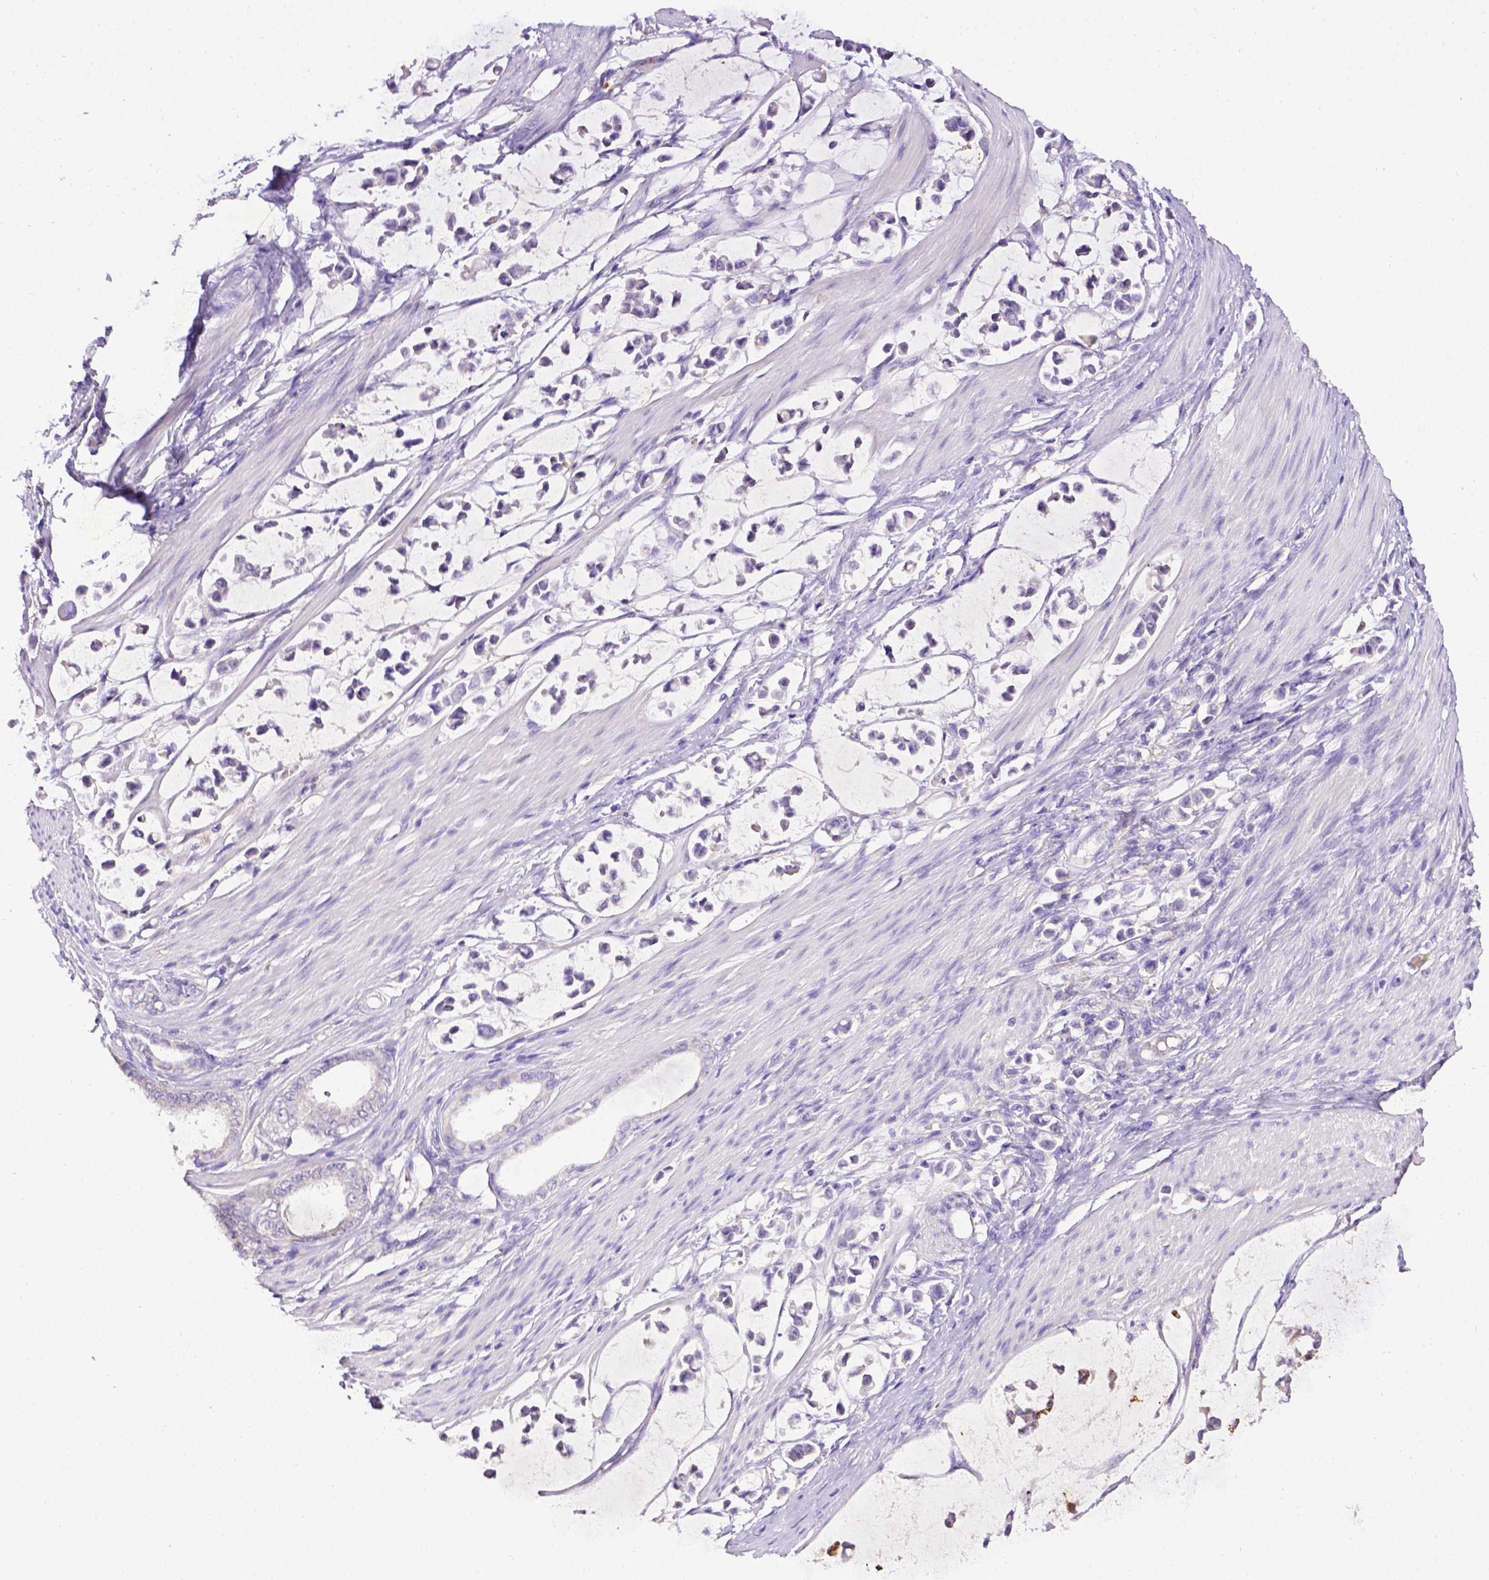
{"staining": {"intensity": "negative", "quantity": "none", "location": "none"}, "tissue": "stomach cancer", "cell_type": "Tumor cells", "image_type": "cancer", "snomed": [{"axis": "morphology", "description": "Adenocarcinoma, NOS"}, {"axis": "topography", "description": "Stomach"}], "caption": "This is an immunohistochemistry (IHC) micrograph of human stomach adenocarcinoma. There is no positivity in tumor cells.", "gene": "CD40", "patient": {"sex": "male", "age": 82}}